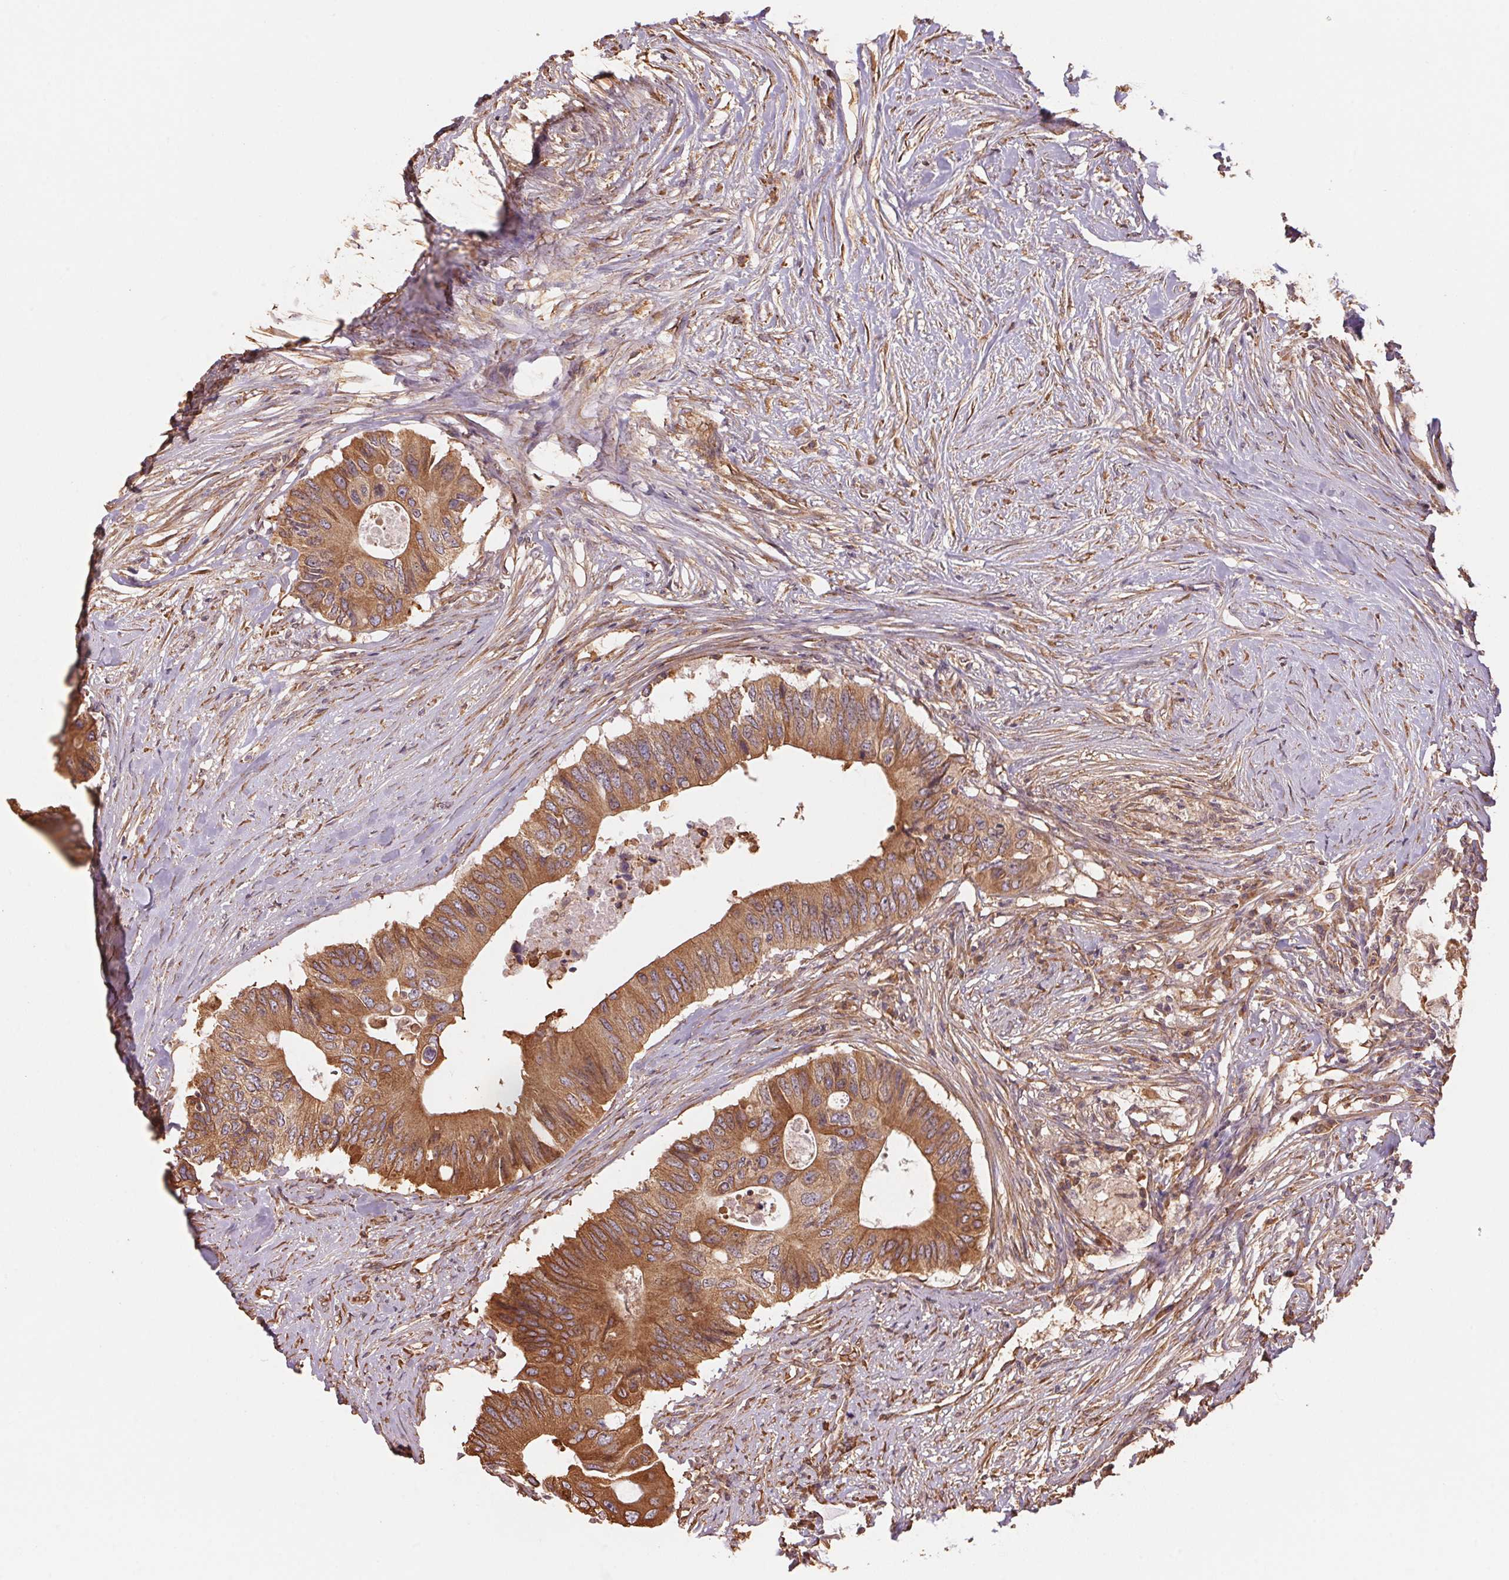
{"staining": {"intensity": "moderate", "quantity": ">75%", "location": "cytoplasmic/membranous"}, "tissue": "colorectal cancer", "cell_type": "Tumor cells", "image_type": "cancer", "snomed": [{"axis": "morphology", "description": "Adenocarcinoma, NOS"}, {"axis": "topography", "description": "Colon"}], "caption": "A micrograph of colorectal adenocarcinoma stained for a protein demonstrates moderate cytoplasmic/membranous brown staining in tumor cells. (DAB (3,3'-diaminobenzidine) = brown stain, brightfield microscopy at high magnification).", "gene": "C6orf163", "patient": {"sex": "male", "age": 71}}